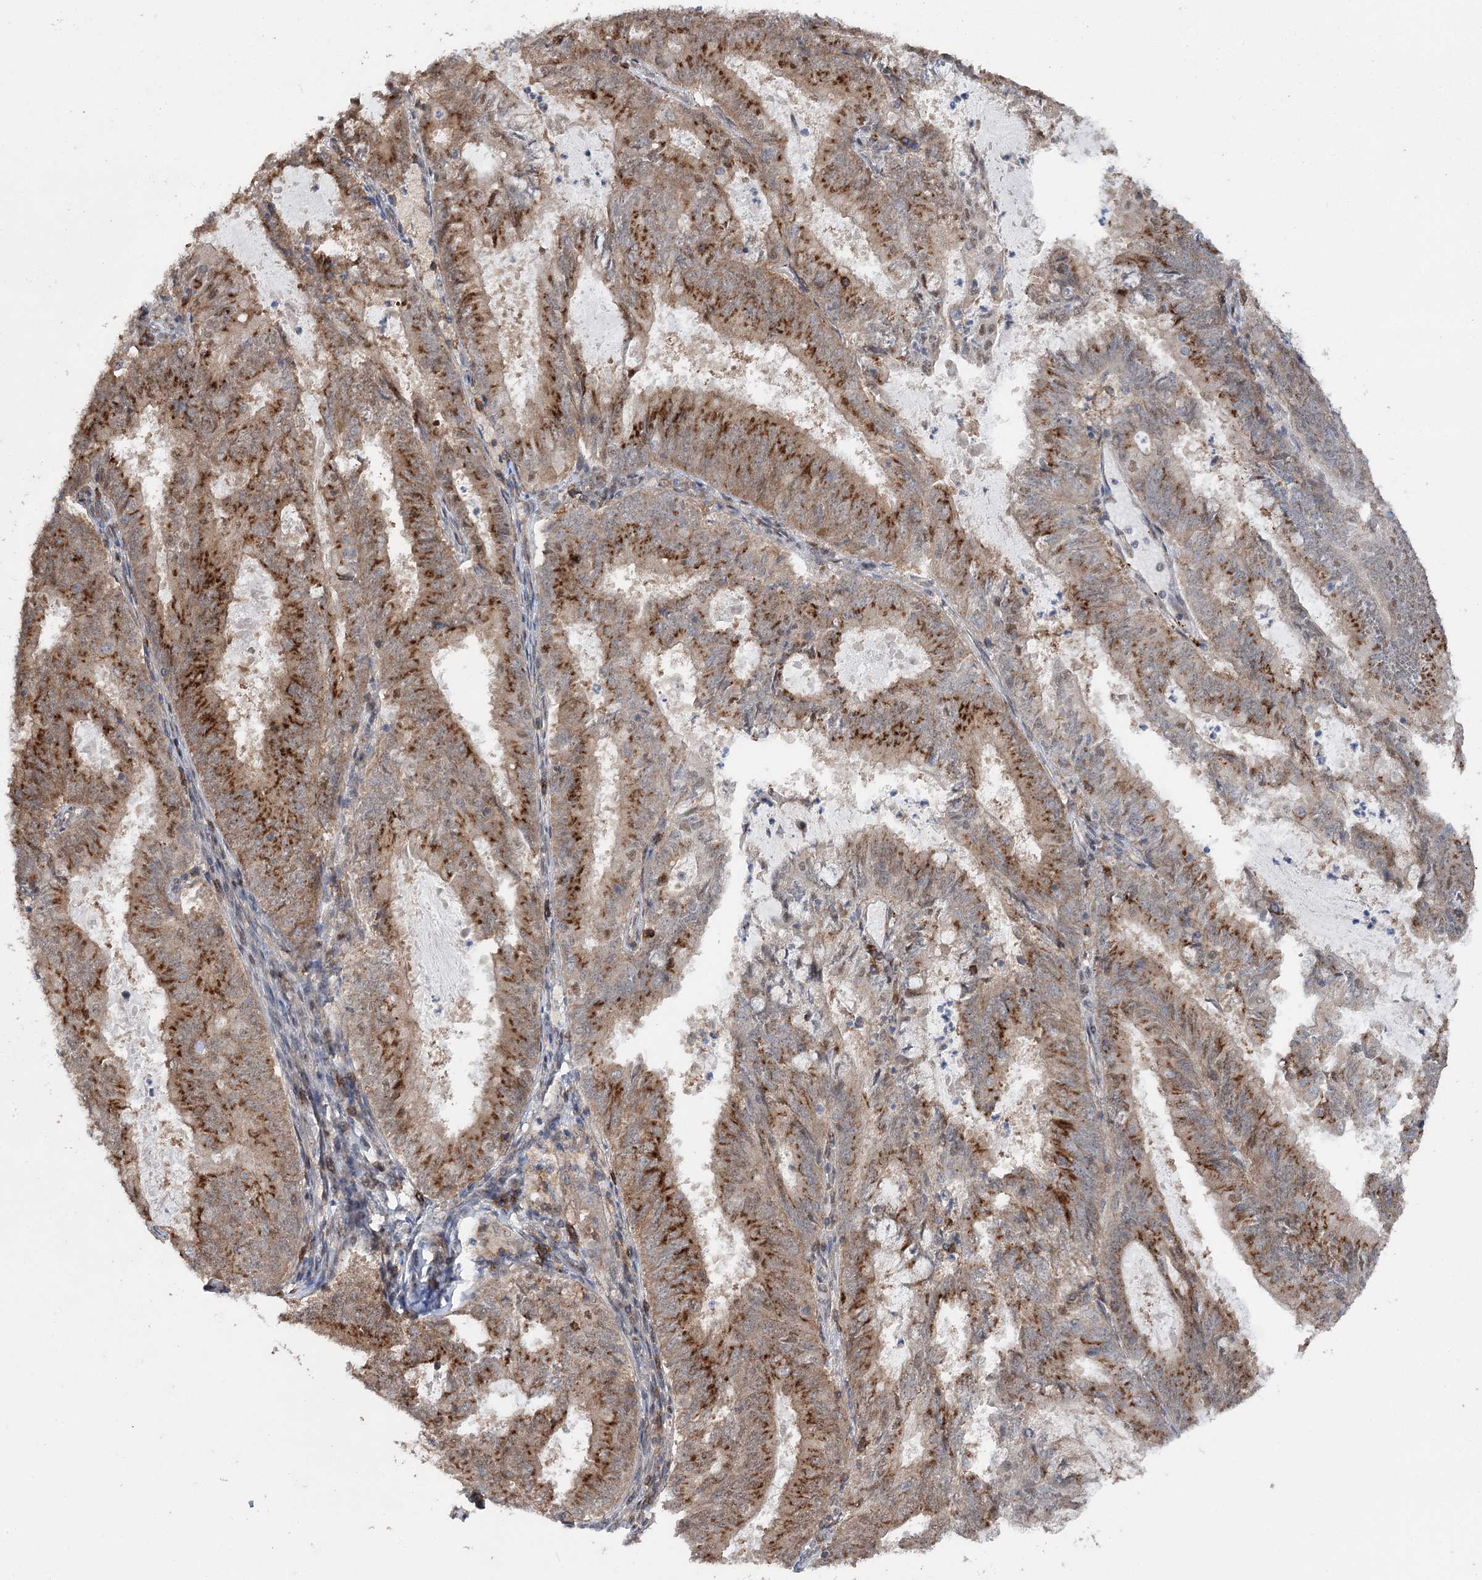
{"staining": {"intensity": "moderate", "quantity": ">75%", "location": "cytoplasmic/membranous,nuclear"}, "tissue": "endometrial cancer", "cell_type": "Tumor cells", "image_type": "cancer", "snomed": [{"axis": "morphology", "description": "Adenocarcinoma, NOS"}, {"axis": "topography", "description": "Endometrium"}], "caption": "A brown stain shows moderate cytoplasmic/membranous and nuclear positivity of a protein in human endometrial cancer tumor cells. (Brightfield microscopy of DAB IHC at high magnification).", "gene": "STX6", "patient": {"sex": "female", "age": 57}}